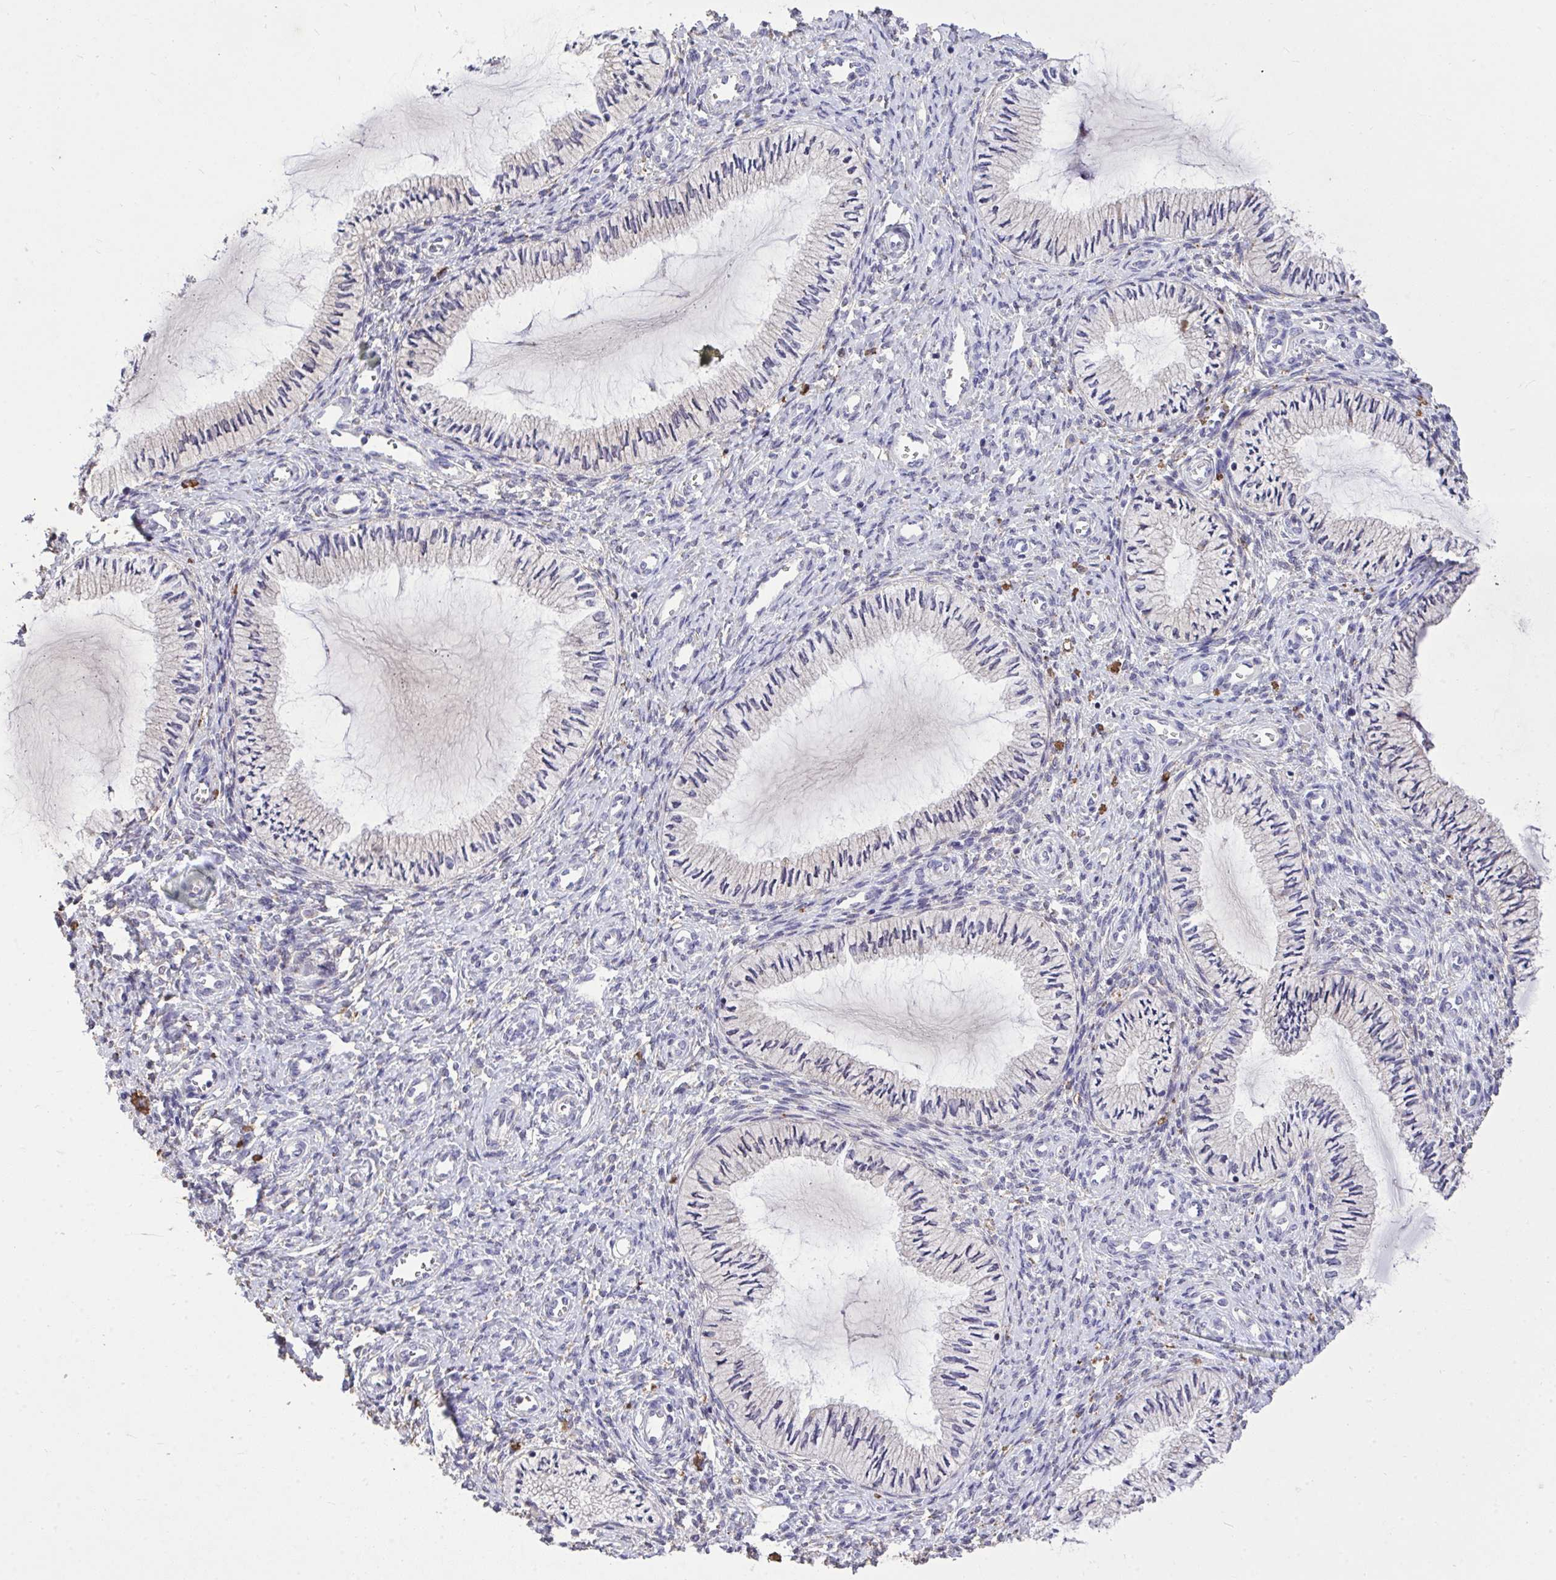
{"staining": {"intensity": "weak", "quantity": "<25%", "location": "cytoplasmic/membranous"}, "tissue": "cervix", "cell_type": "Glandular cells", "image_type": "normal", "snomed": [{"axis": "morphology", "description": "Normal tissue, NOS"}, {"axis": "topography", "description": "Cervix"}], "caption": "Immunohistochemistry histopathology image of normal cervix: human cervix stained with DAB (3,3'-diaminobenzidine) reveals no significant protein positivity in glandular cells. (Stains: DAB (3,3'-diaminobenzidine) immunohistochemistry with hematoxylin counter stain, Microscopy: brightfield microscopy at high magnification).", "gene": "MPC2", "patient": {"sex": "female", "age": 24}}